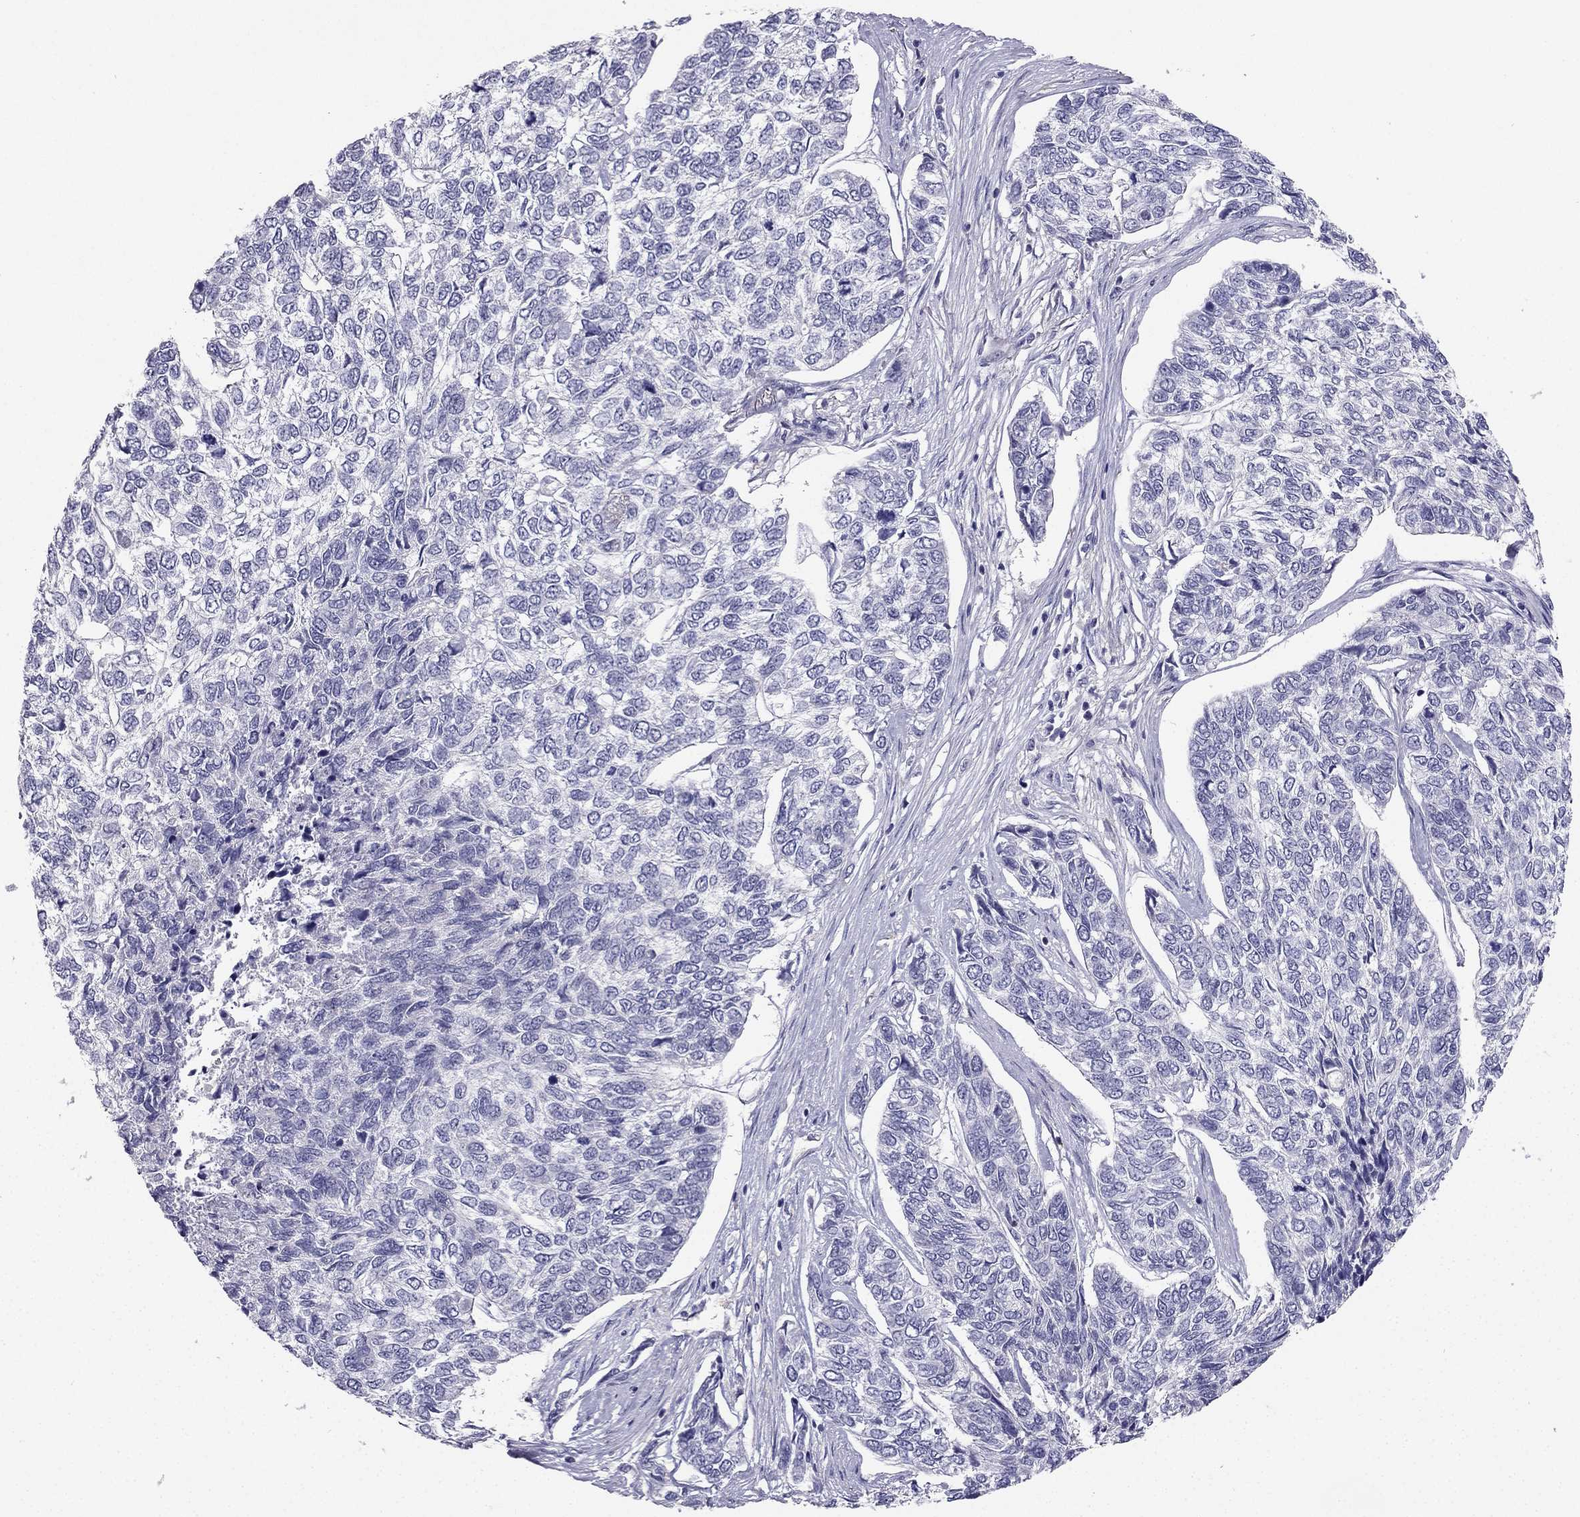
{"staining": {"intensity": "negative", "quantity": "none", "location": "none"}, "tissue": "skin cancer", "cell_type": "Tumor cells", "image_type": "cancer", "snomed": [{"axis": "morphology", "description": "Basal cell carcinoma"}, {"axis": "topography", "description": "Skin"}], "caption": "Protein analysis of skin basal cell carcinoma exhibits no significant expression in tumor cells.", "gene": "RSPH14", "patient": {"sex": "female", "age": 65}}